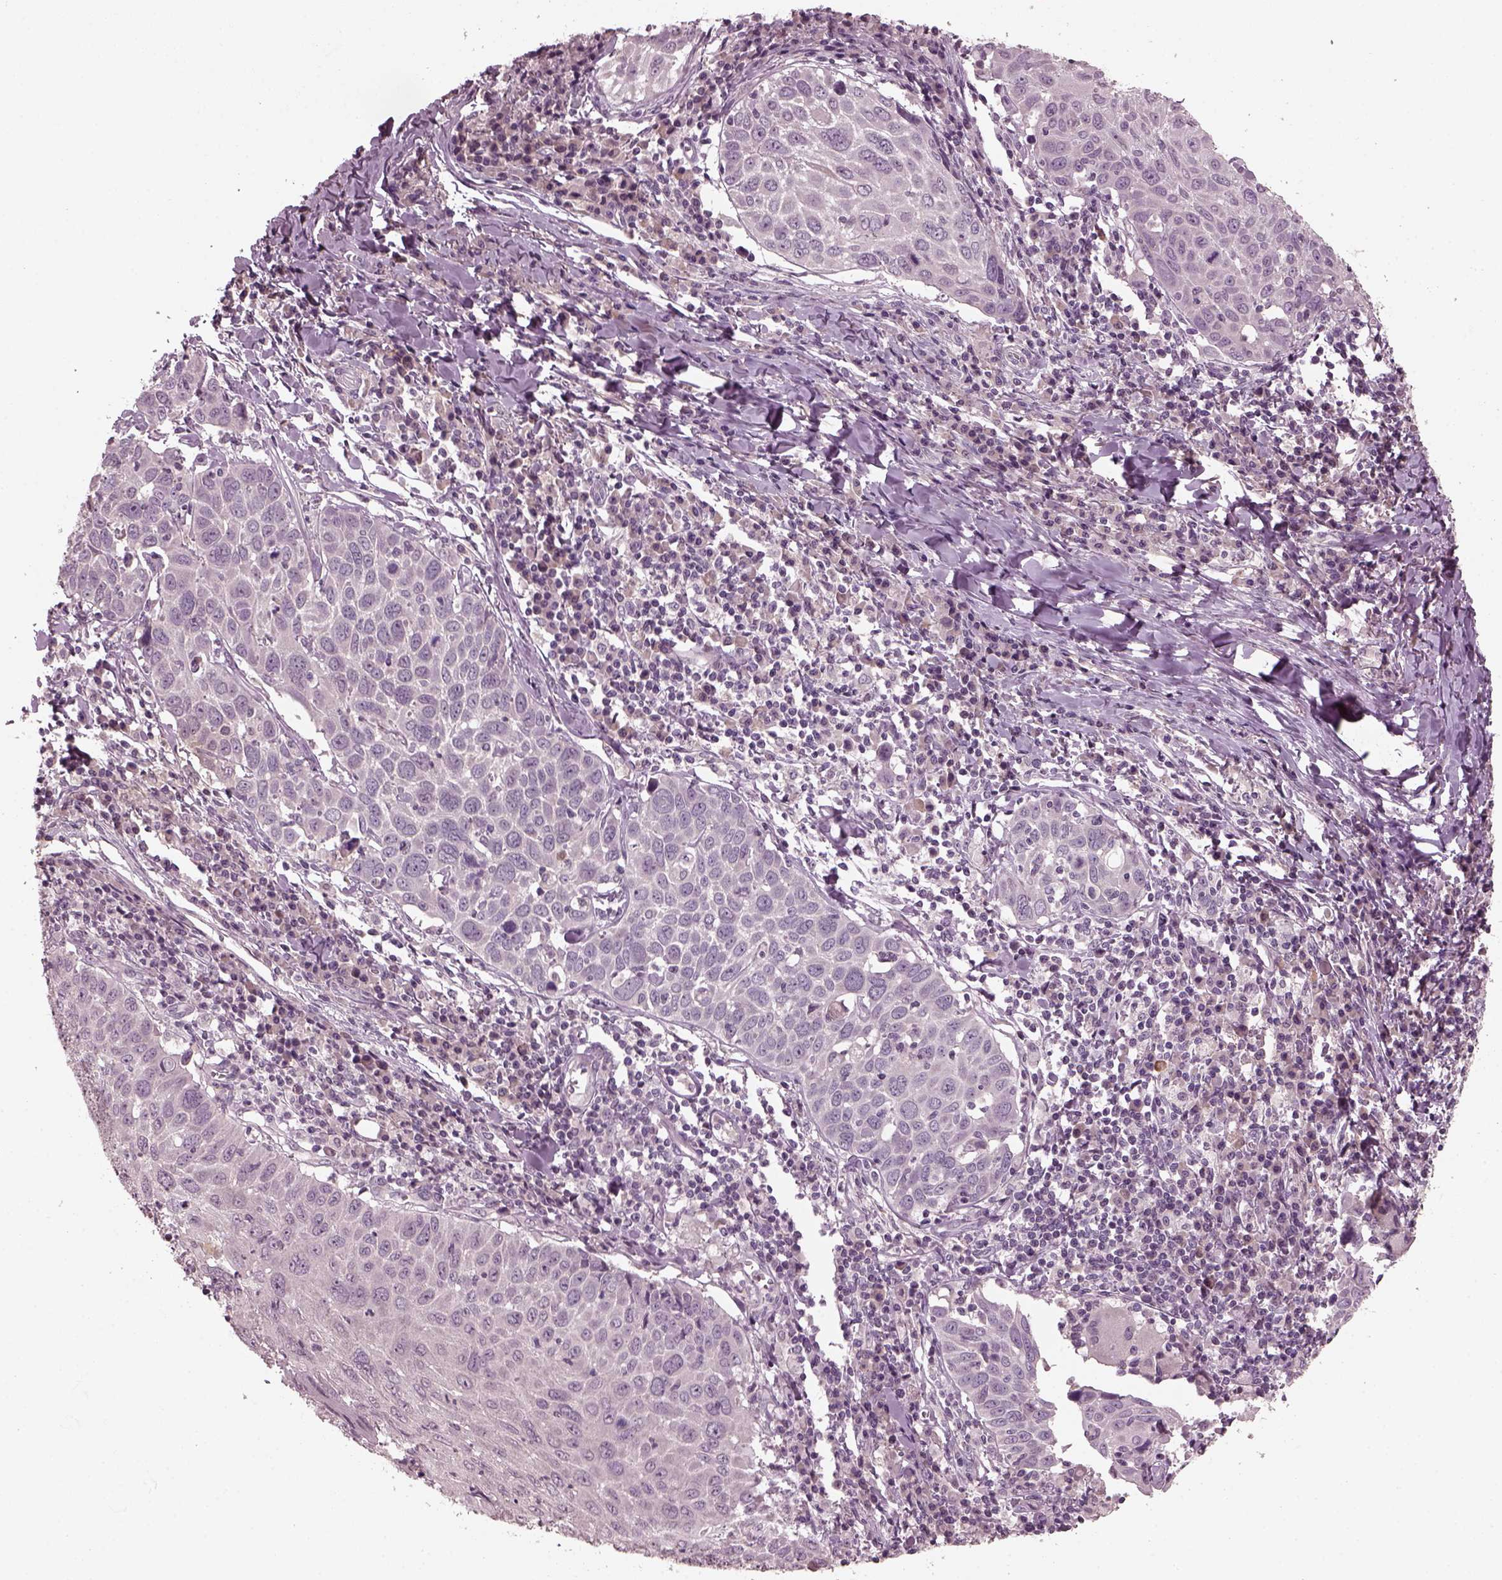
{"staining": {"intensity": "negative", "quantity": "none", "location": "none"}, "tissue": "lung cancer", "cell_type": "Tumor cells", "image_type": "cancer", "snomed": [{"axis": "morphology", "description": "Squamous cell carcinoma, NOS"}, {"axis": "topography", "description": "Lung"}], "caption": "Immunohistochemical staining of lung cancer exhibits no significant positivity in tumor cells. (DAB immunohistochemistry visualized using brightfield microscopy, high magnification).", "gene": "PORCN", "patient": {"sex": "male", "age": 57}}